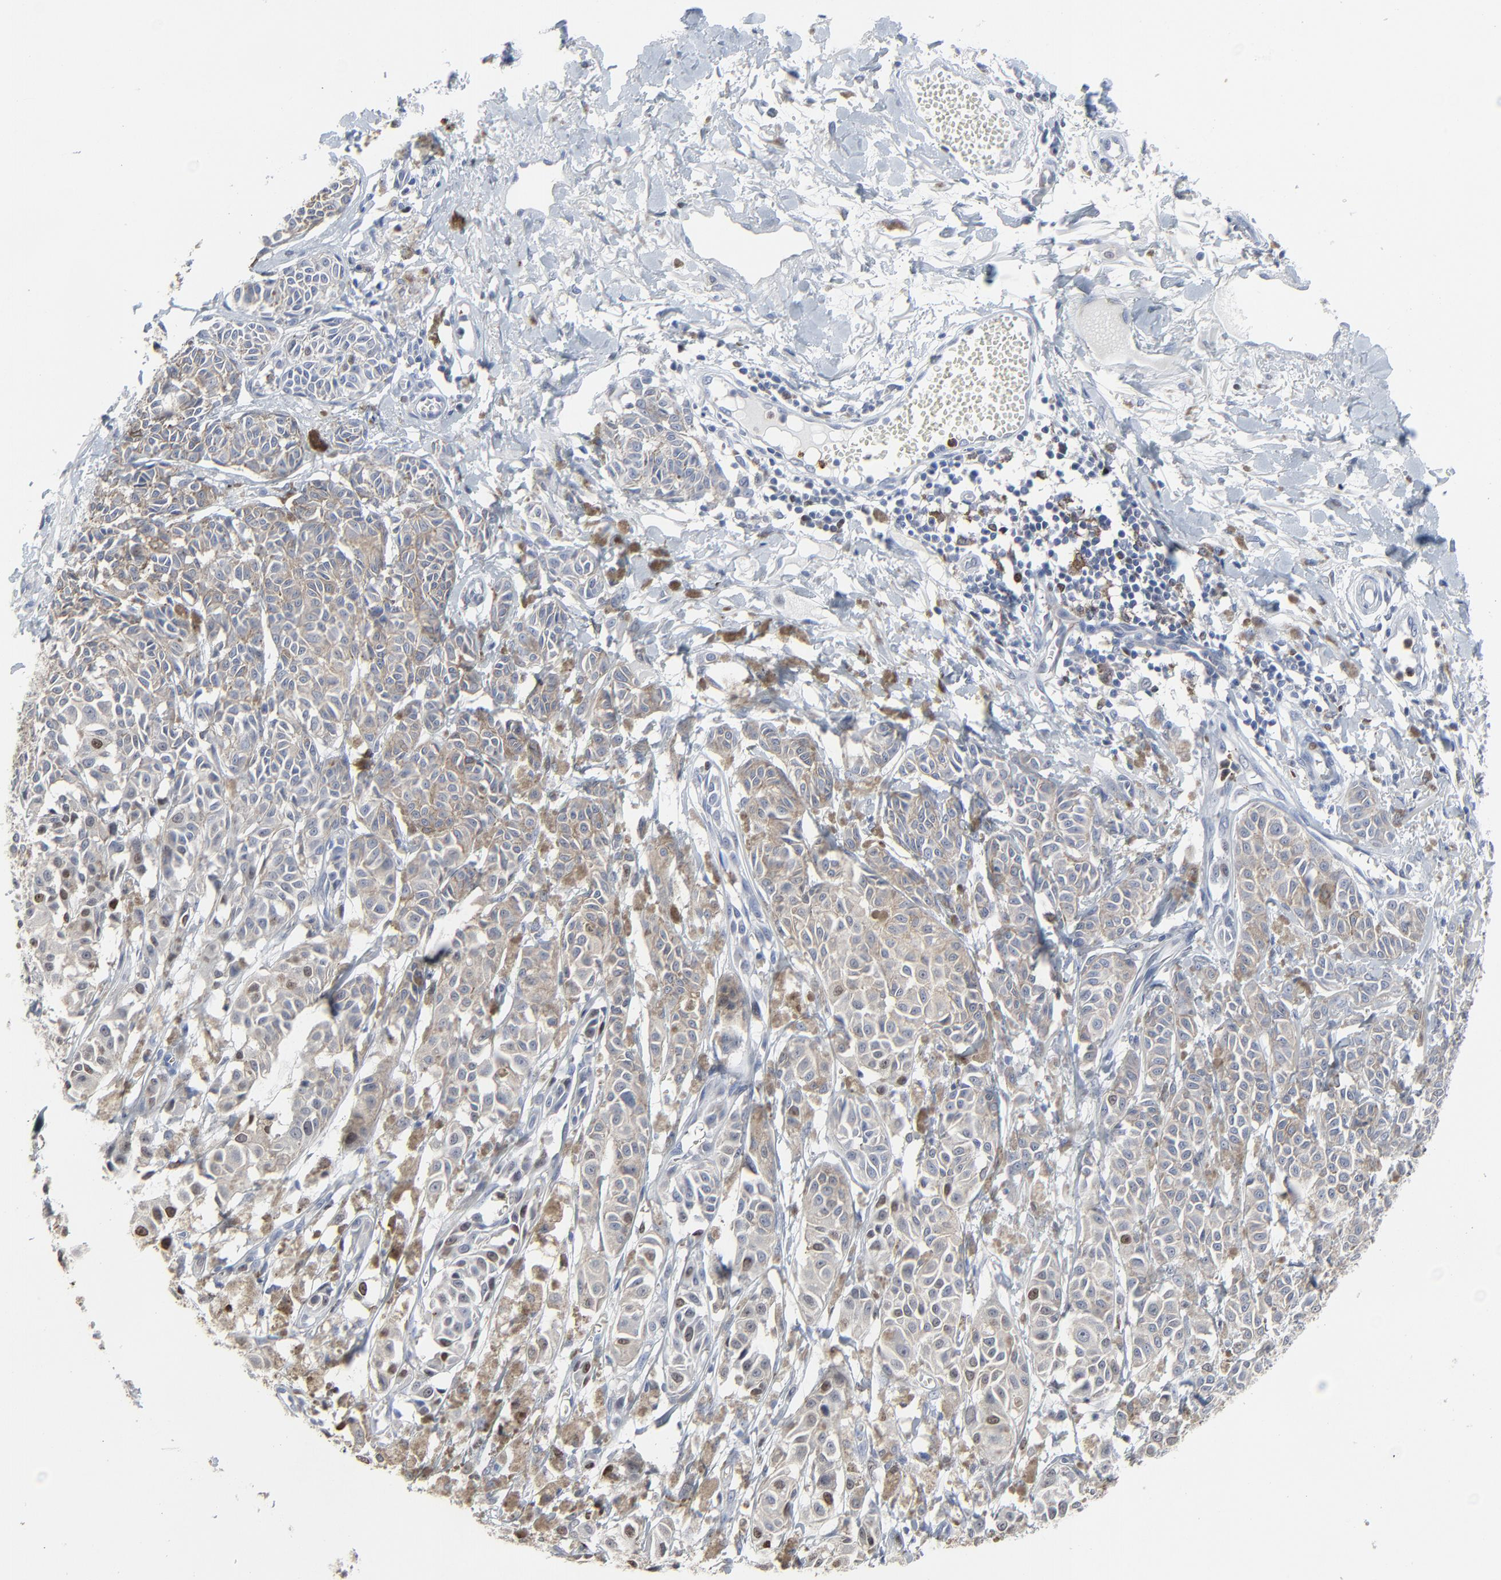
{"staining": {"intensity": "moderate", "quantity": "<25%", "location": "nuclear"}, "tissue": "melanoma", "cell_type": "Tumor cells", "image_type": "cancer", "snomed": [{"axis": "morphology", "description": "Malignant melanoma, NOS"}, {"axis": "topography", "description": "Skin"}], "caption": "Human malignant melanoma stained with a brown dye shows moderate nuclear positive positivity in about <25% of tumor cells.", "gene": "BIRC3", "patient": {"sex": "male", "age": 76}}